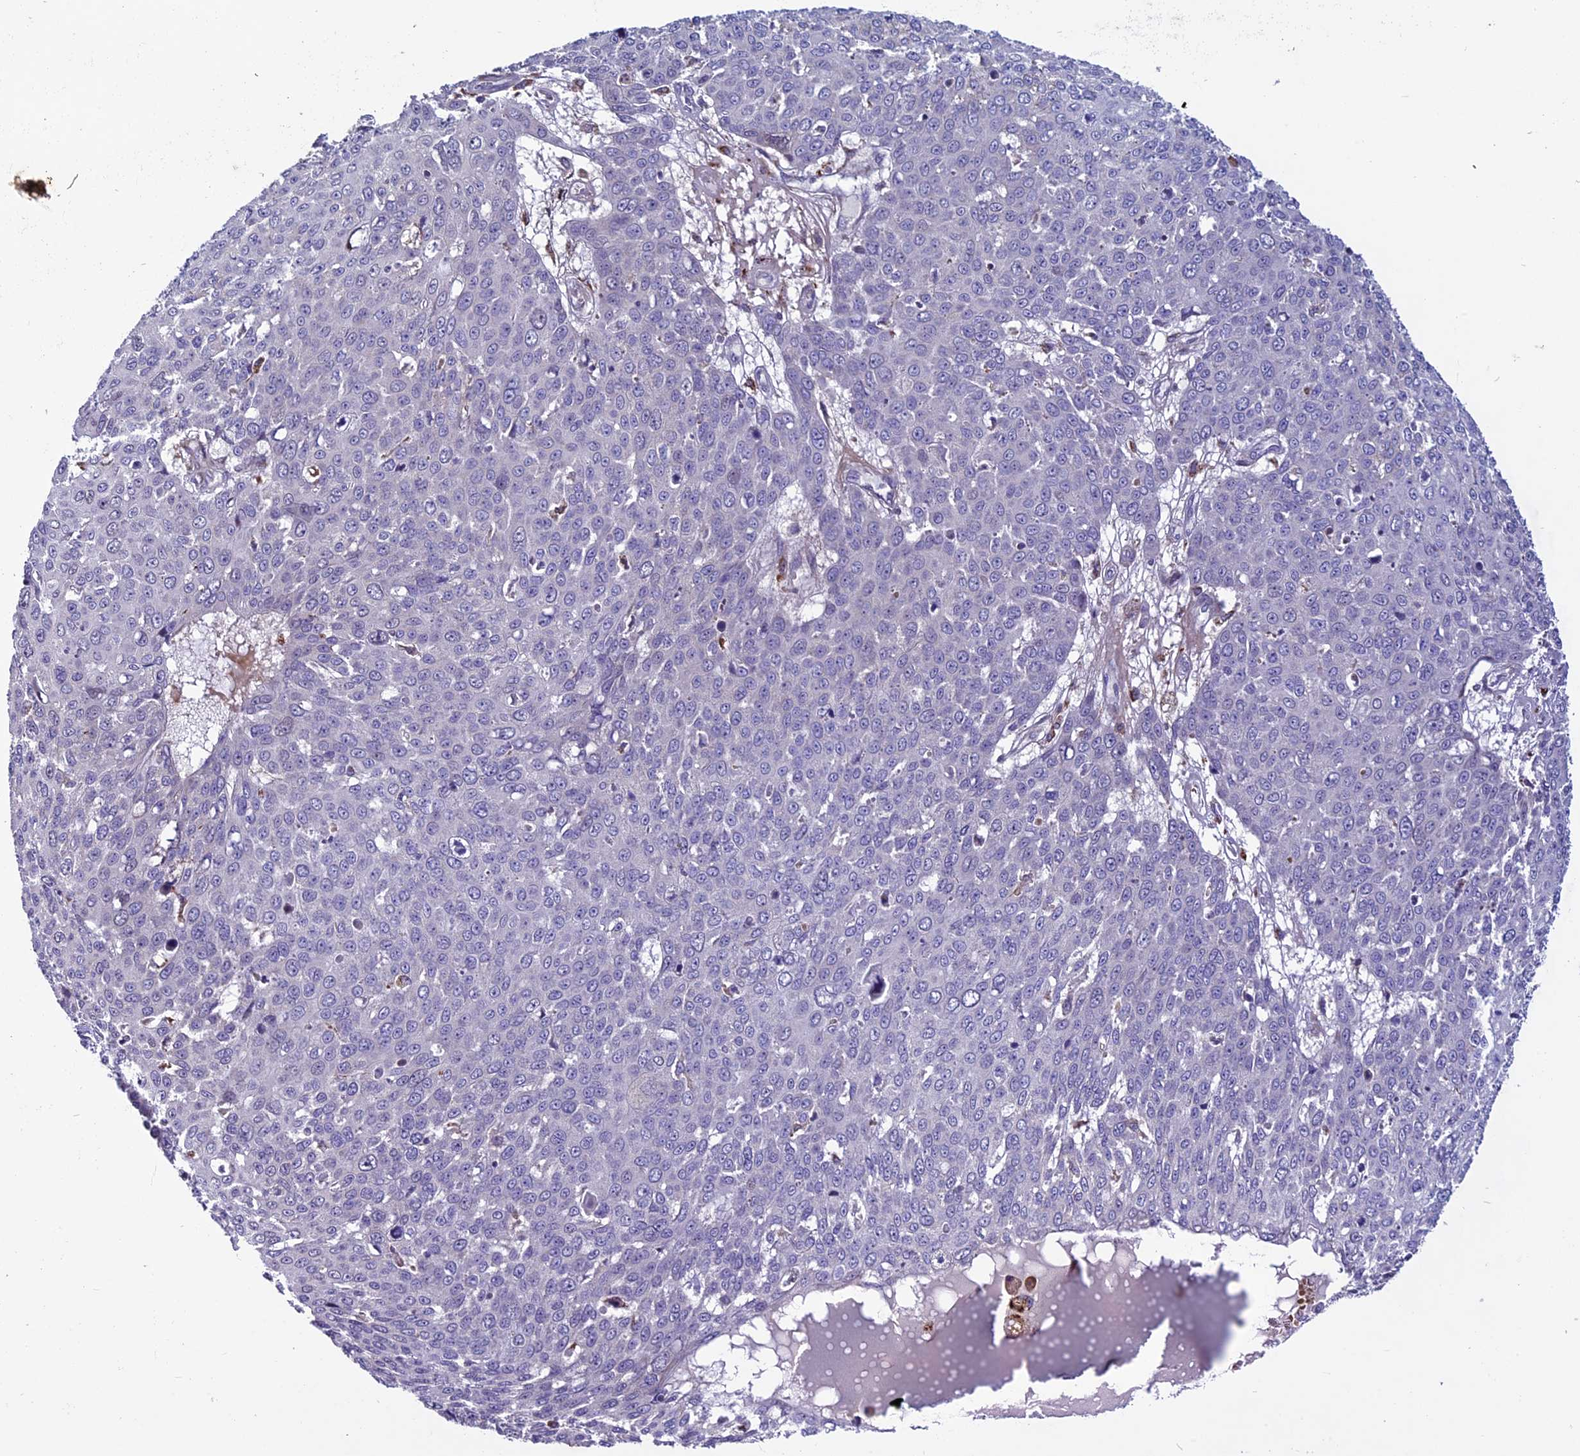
{"staining": {"intensity": "negative", "quantity": "none", "location": "none"}, "tissue": "skin cancer", "cell_type": "Tumor cells", "image_type": "cancer", "snomed": [{"axis": "morphology", "description": "Squamous cell carcinoma, NOS"}, {"axis": "topography", "description": "Skin"}], "caption": "This is an immunohistochemistry (IHC) image of human squamous cell carcinoma (skin). There is no expression in tumor cells.", "gene": "MIEF2", "patient": {"sex": "male", "age": 71}}